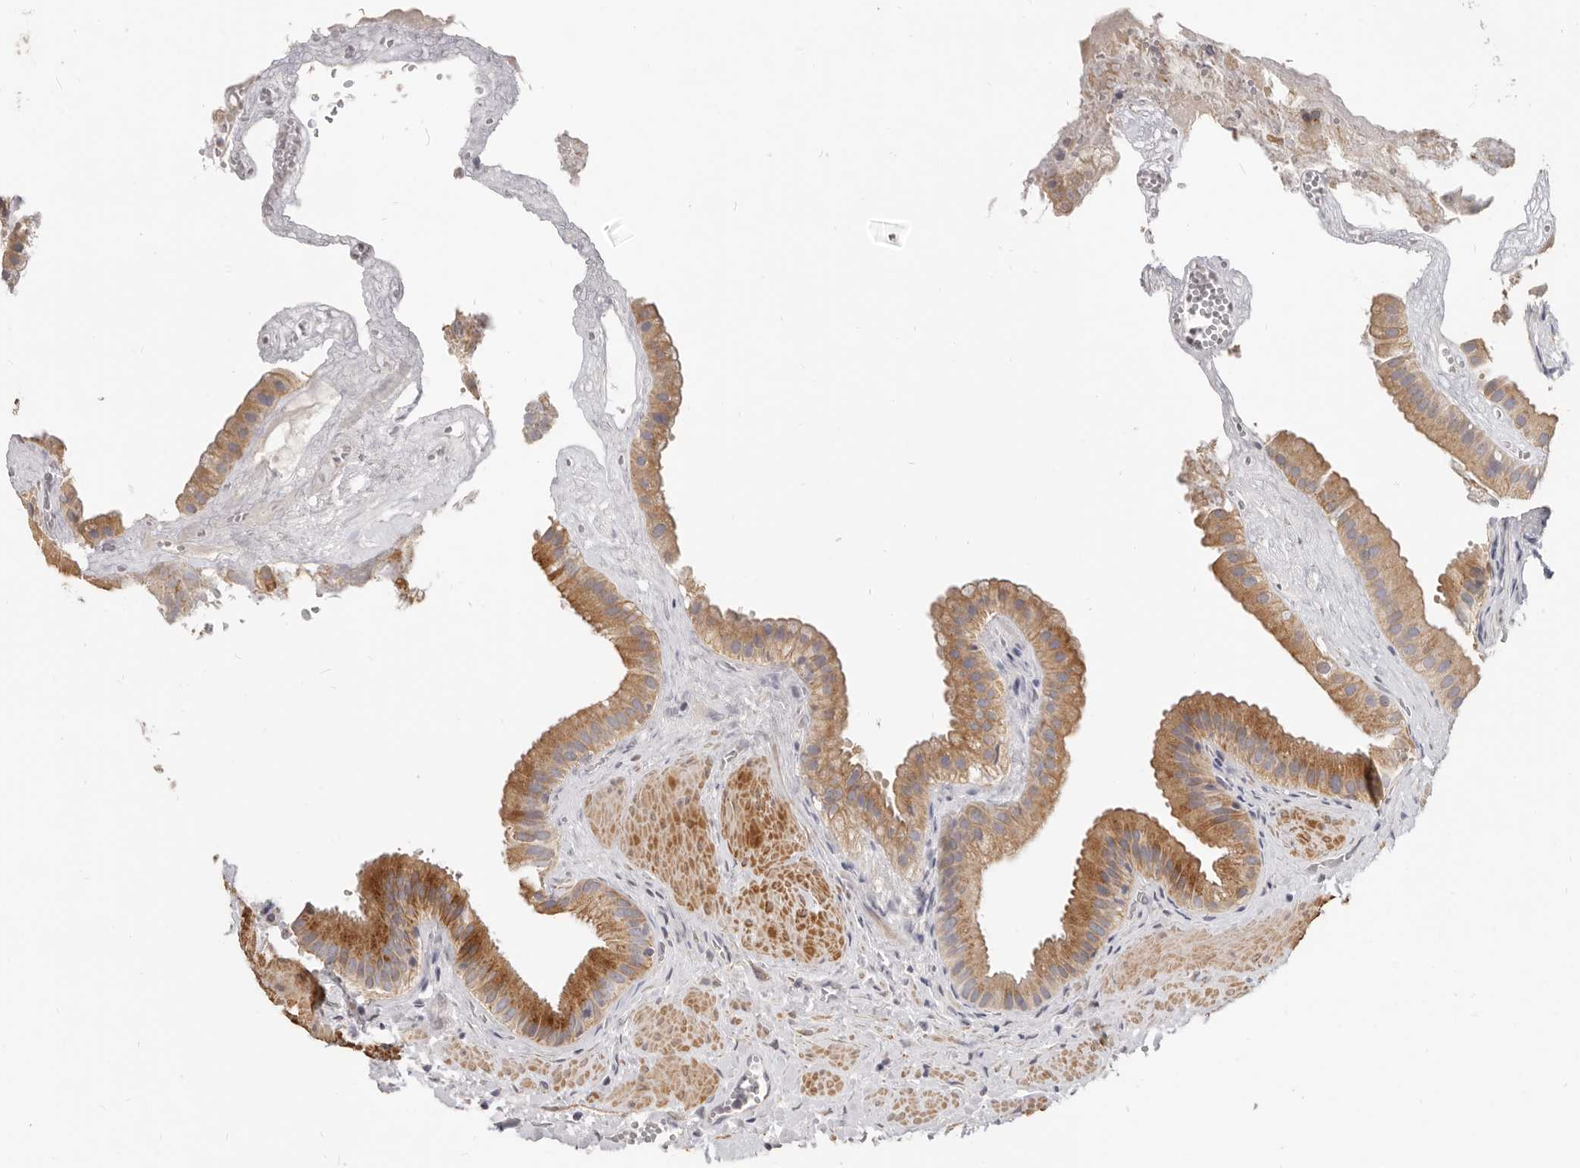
{"staining": {"intensity": "moderate", "quantity": ">75%", "location": "cytoplasmic/membranous"}, "tissue": "gallbladder", "cell_type": "Glandular cells", "image_type": "normal", "snomed": [{"axis": "morphology", "description": "Normal tissue, NOS"}, {"axis": "topography", "description": "Gallbladder"}], "caption": "This image shows immunohistochemistry (IHC) staining of unremarkable gallbladder, with medium moderate cytoplasmic/membranous staining in approximately >75% of glandular cells.", "gene": "RABAC1", "patient": {"sex": "male", "age": 55}}